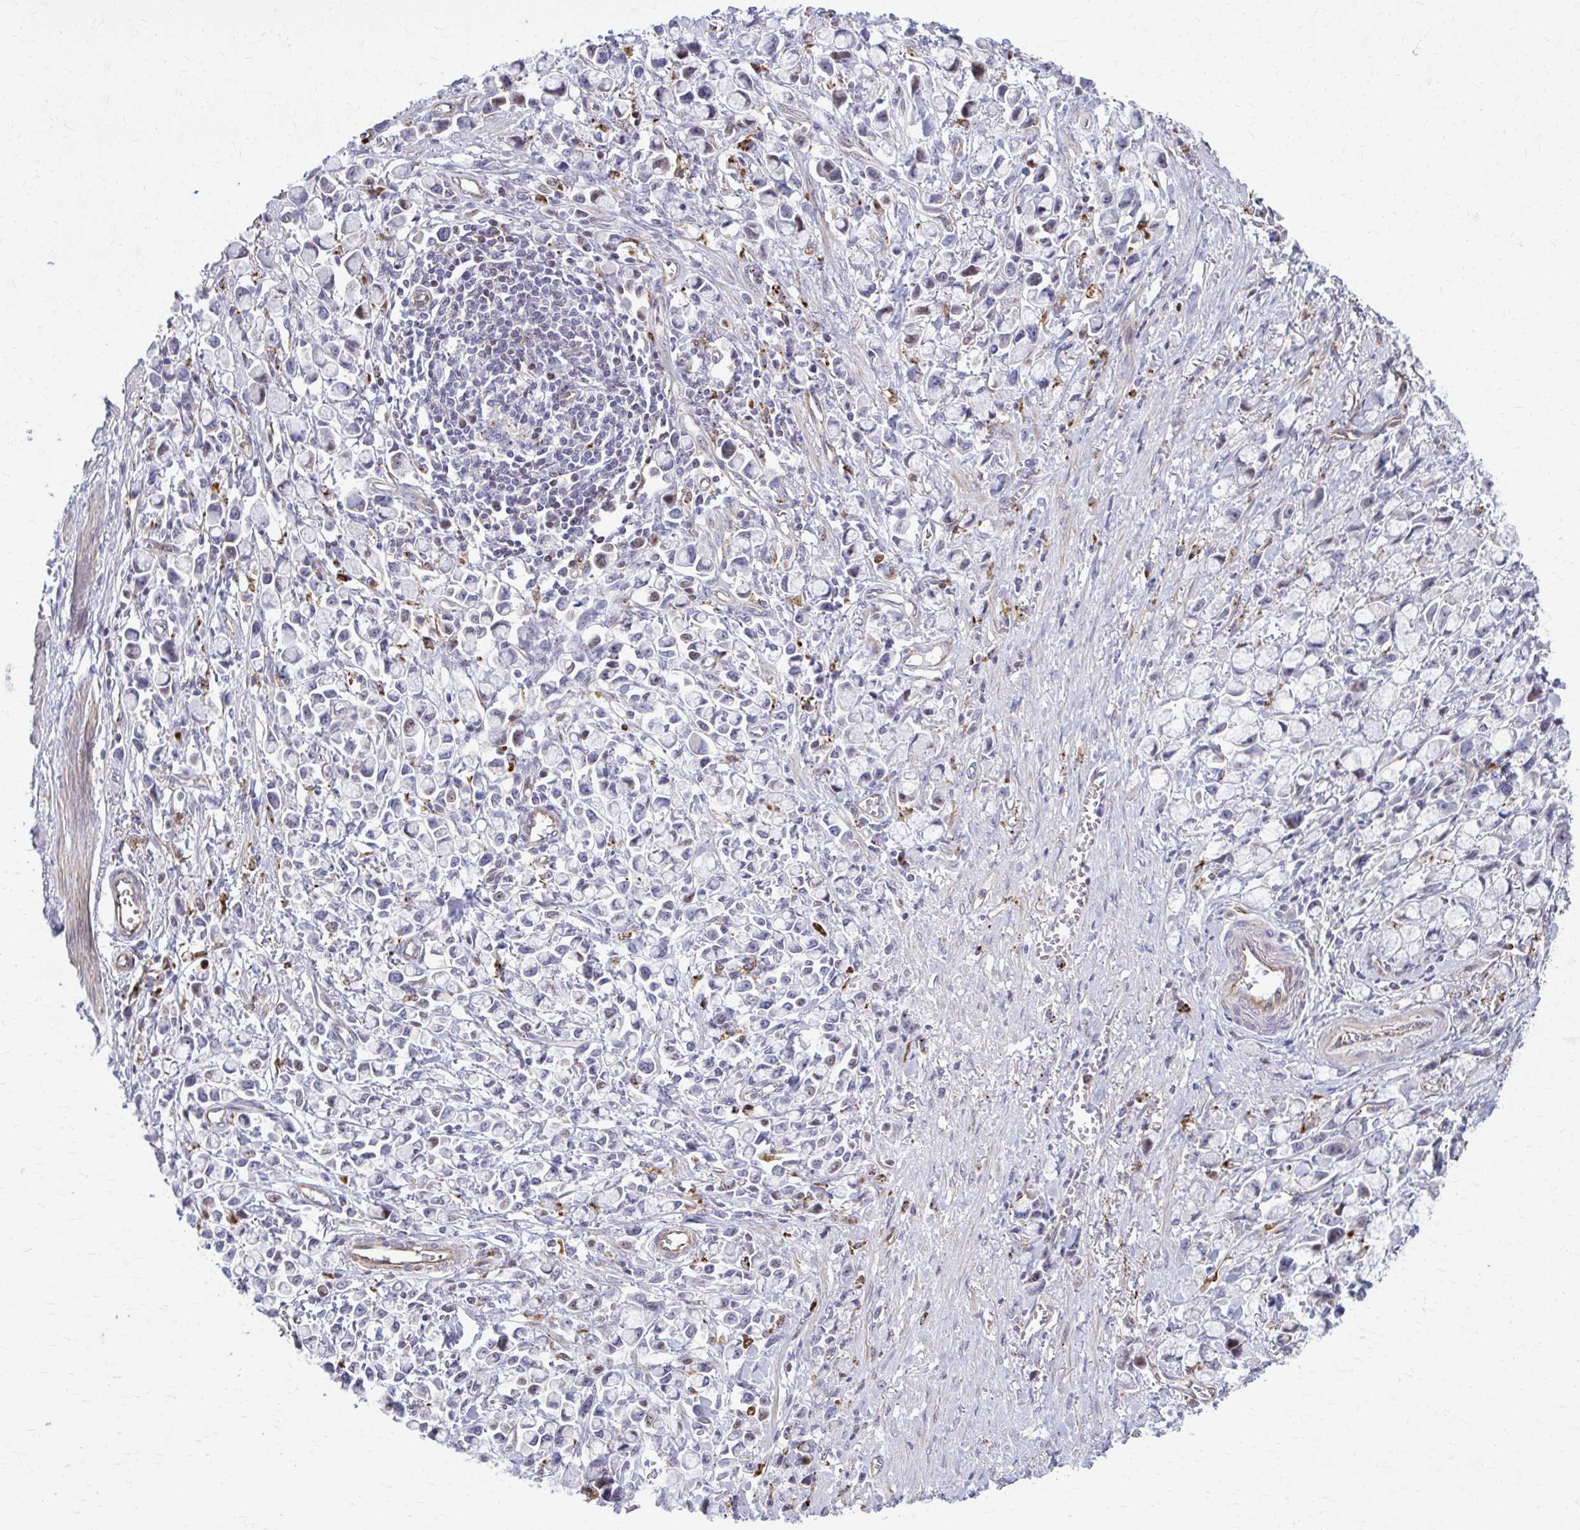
{"staining": {"intensity": "weak", "quantity": "<25%", "location": "nuclear"}, "tissue": "stomach cancer", "cell_type": "Tumor cells", "image_type": "cancer", "snomed": [{"axis": "morphology", "description": "Adenocarcinoma, NOS"}, {"axis": "topography", "description": "Stomach"}], "caption": "Stomach cancer stained for a protein using immunohistochemistry (IHC) shows no expression tumor cells.", "gene": "LRRC4B", "patient": {"sex": "female", "age": 81}}